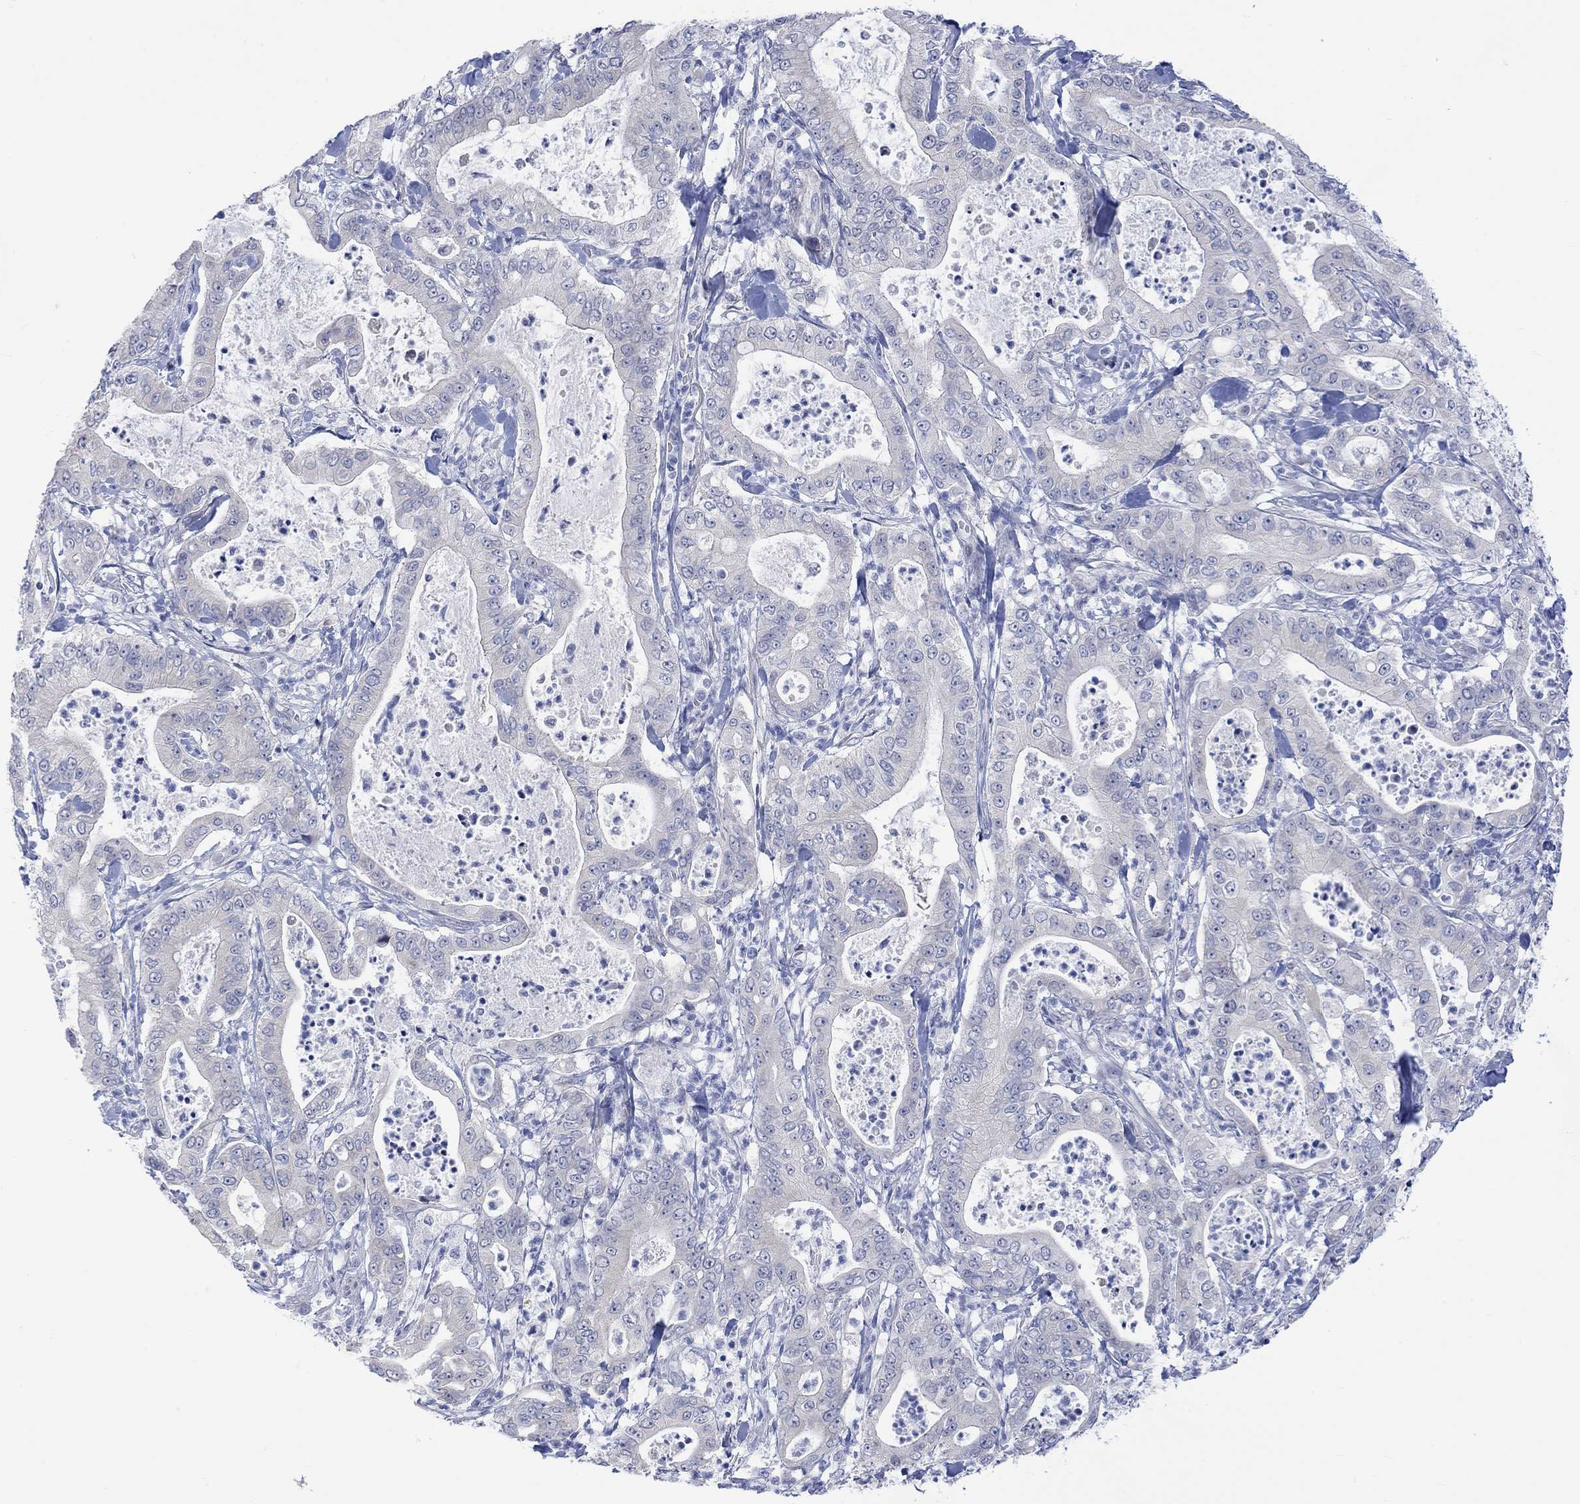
{"staining": {"intensity": "negative", "quantity": "none", "location": "none"}, "tissue": "pancreatic cancer", "cell_type": "Tumor cells", "image_type": "cancer", "snomed": [{"axis": "morphology", "description": "Adenocarcinoma, NOS"}, {"axis": "topography", "description": "Pancreas"}], "caption": "Tumor cells are negative for protein expression in human pancreatic cancer (adenocarcinoma).", "gene": "DCX", "patient": {"sex": "male", "age": 71}}